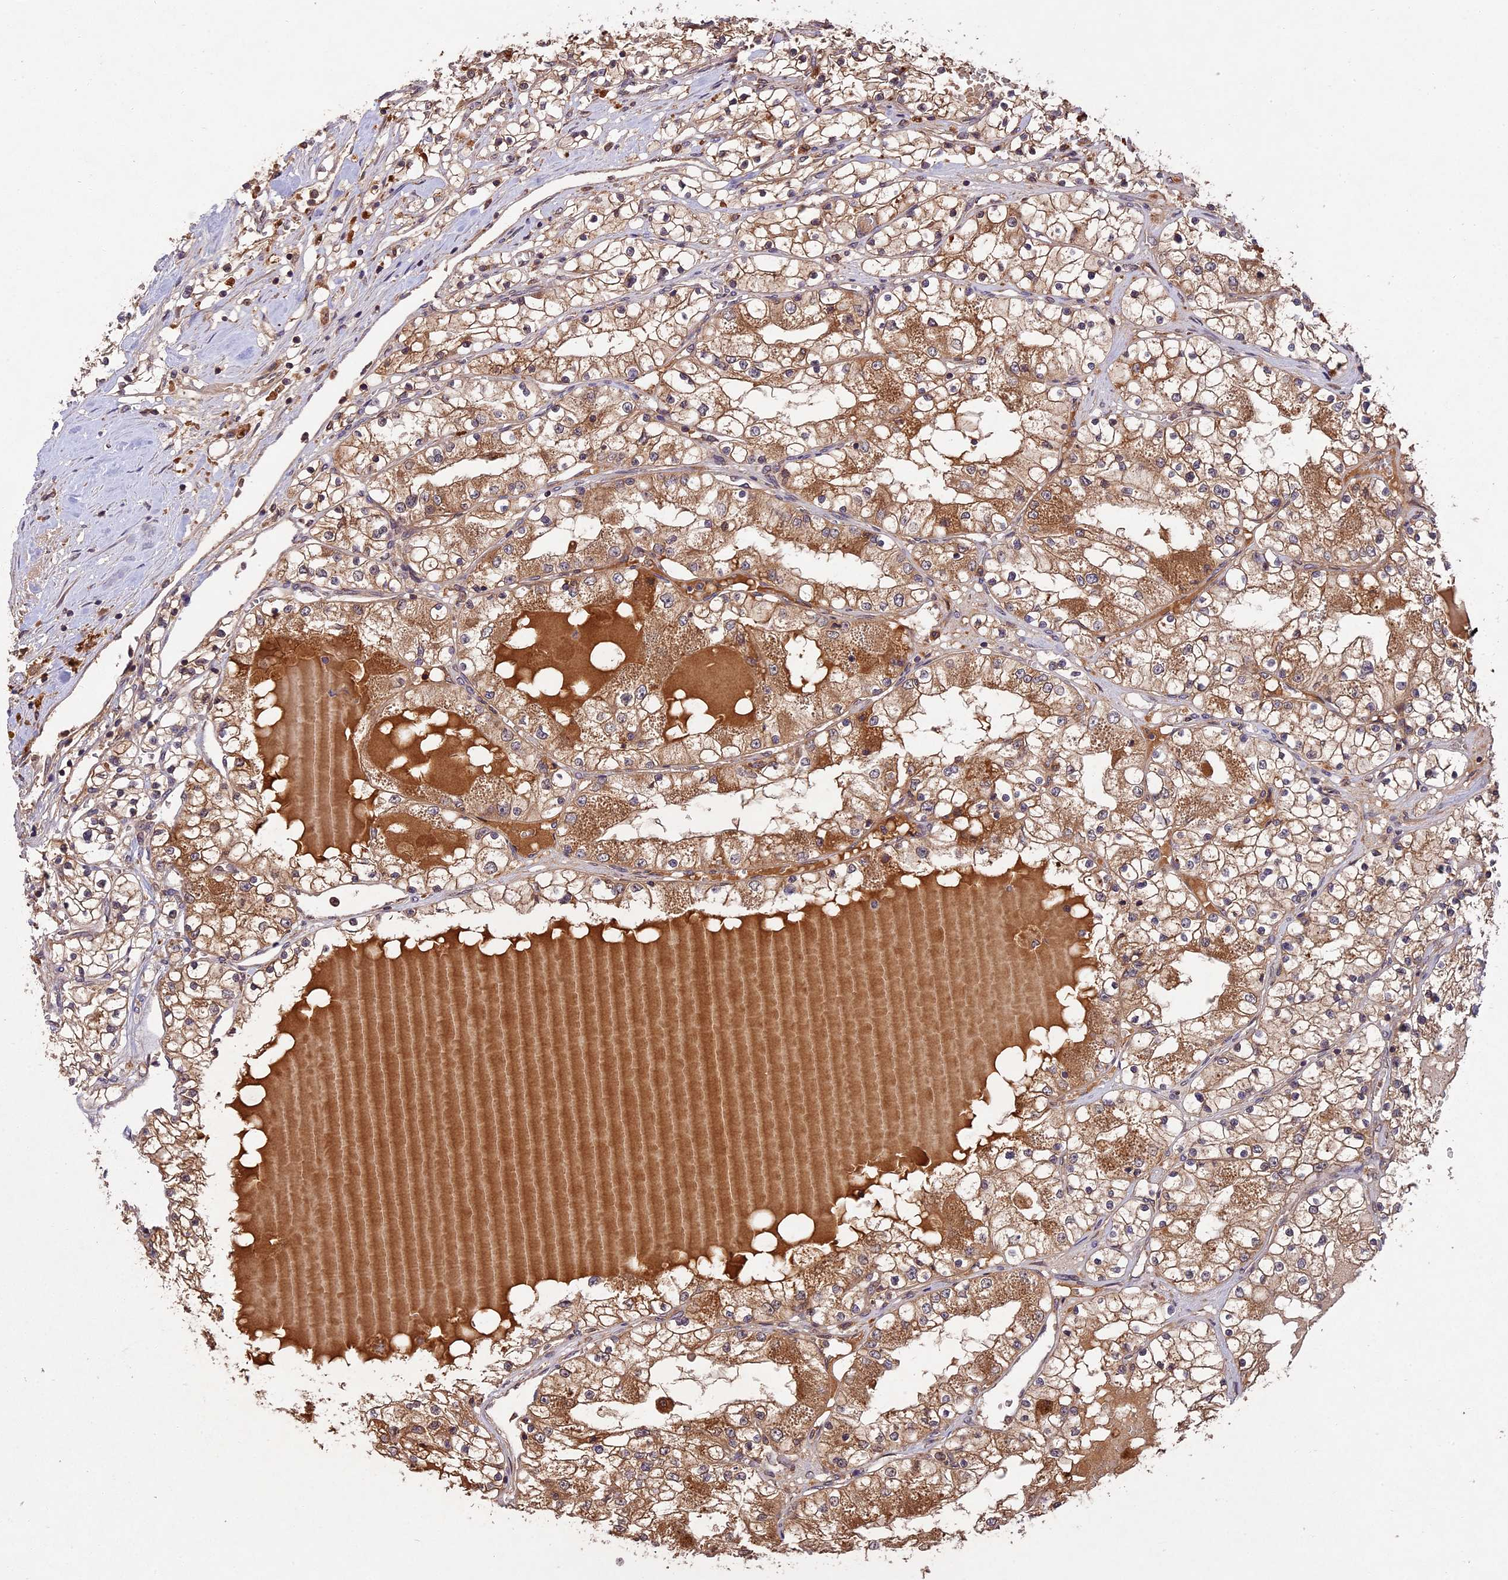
{"staining": {"intensity": "moderate", "quantity": ">75%", "location": "cytoplasmic/membranous"}, "tissue": "renal cancer", "cell_type": "Tumor cells", "image_type": "cancer", "snomed": [{"axis": "morphology", "description": "Normal tissue, NOS"}, {"axis": "morphology", "description": "Adenocarcinoma, NOS"}, {"axis": "topography", "description": "Kidney"}], "caption": "Renal cancer stained for a protein demonstrates moderate cytoplasmic/membranous positivity in tumor cells.", "gene": "CHAC1", "patient": {"sex": "male", "age": 68}}